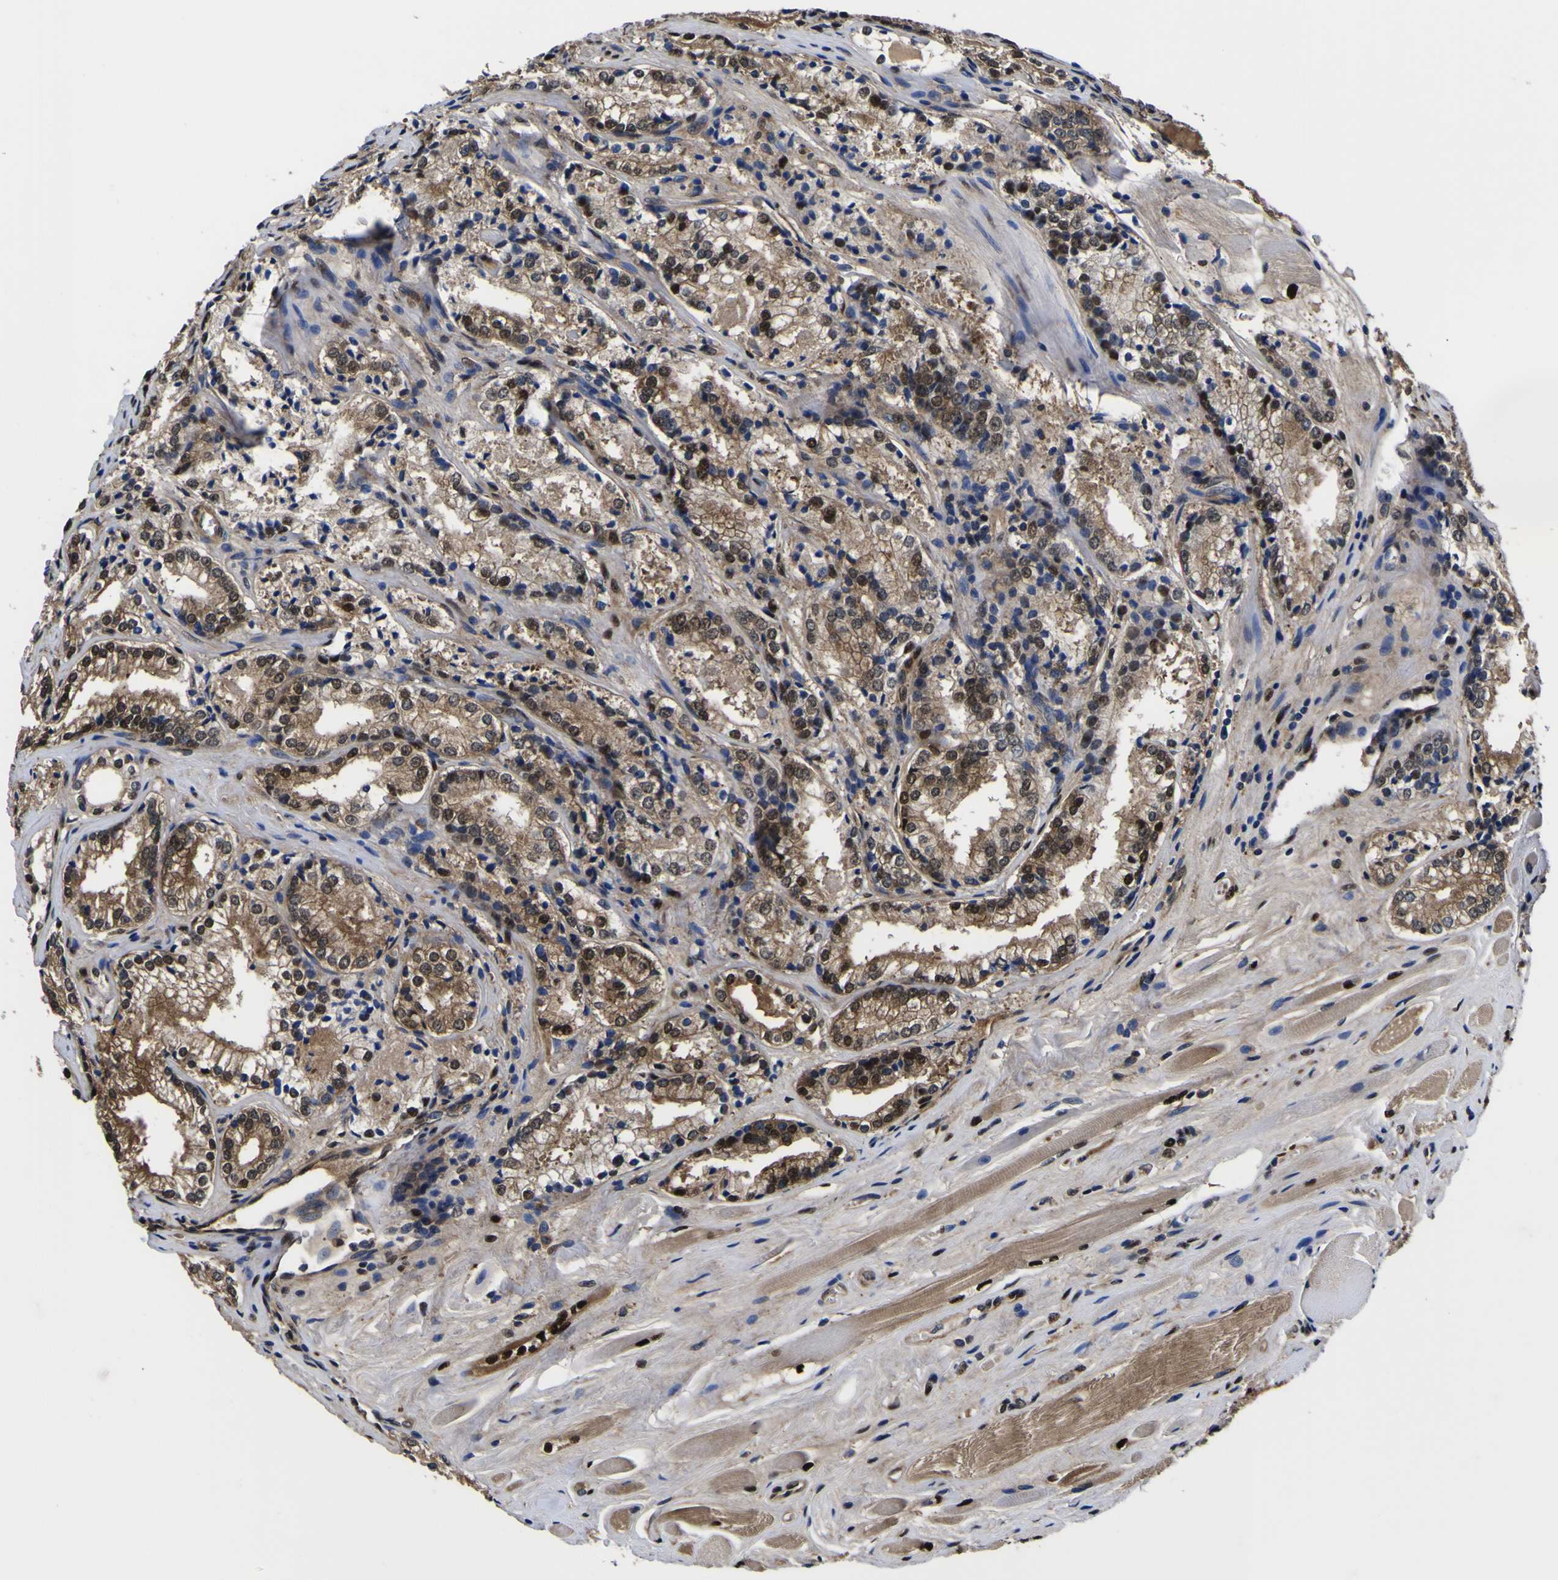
{"staining": {"intensity": "strong", "quantity": ">75%", "location": "cytoplasmic/membranous,nuclear"}, "tissue": "prostate cancer", "cell_type": "Tumor cells", "image_type": "cancer", "snomed": [{"axis": "morphology", "description": "Adenocarcinoma, Low grade"}, {"axis": "topography", "description": "Prostate"}], "caption": "Protein staining exhibits strong cytoplasmic/membranous and nuclear positivity in approximately >75% of tumor cells in prostate cancer (low-grade adenocarcinoma).", "gene": "FAM110B", "patient": {"sex": "male", "age": 60}}